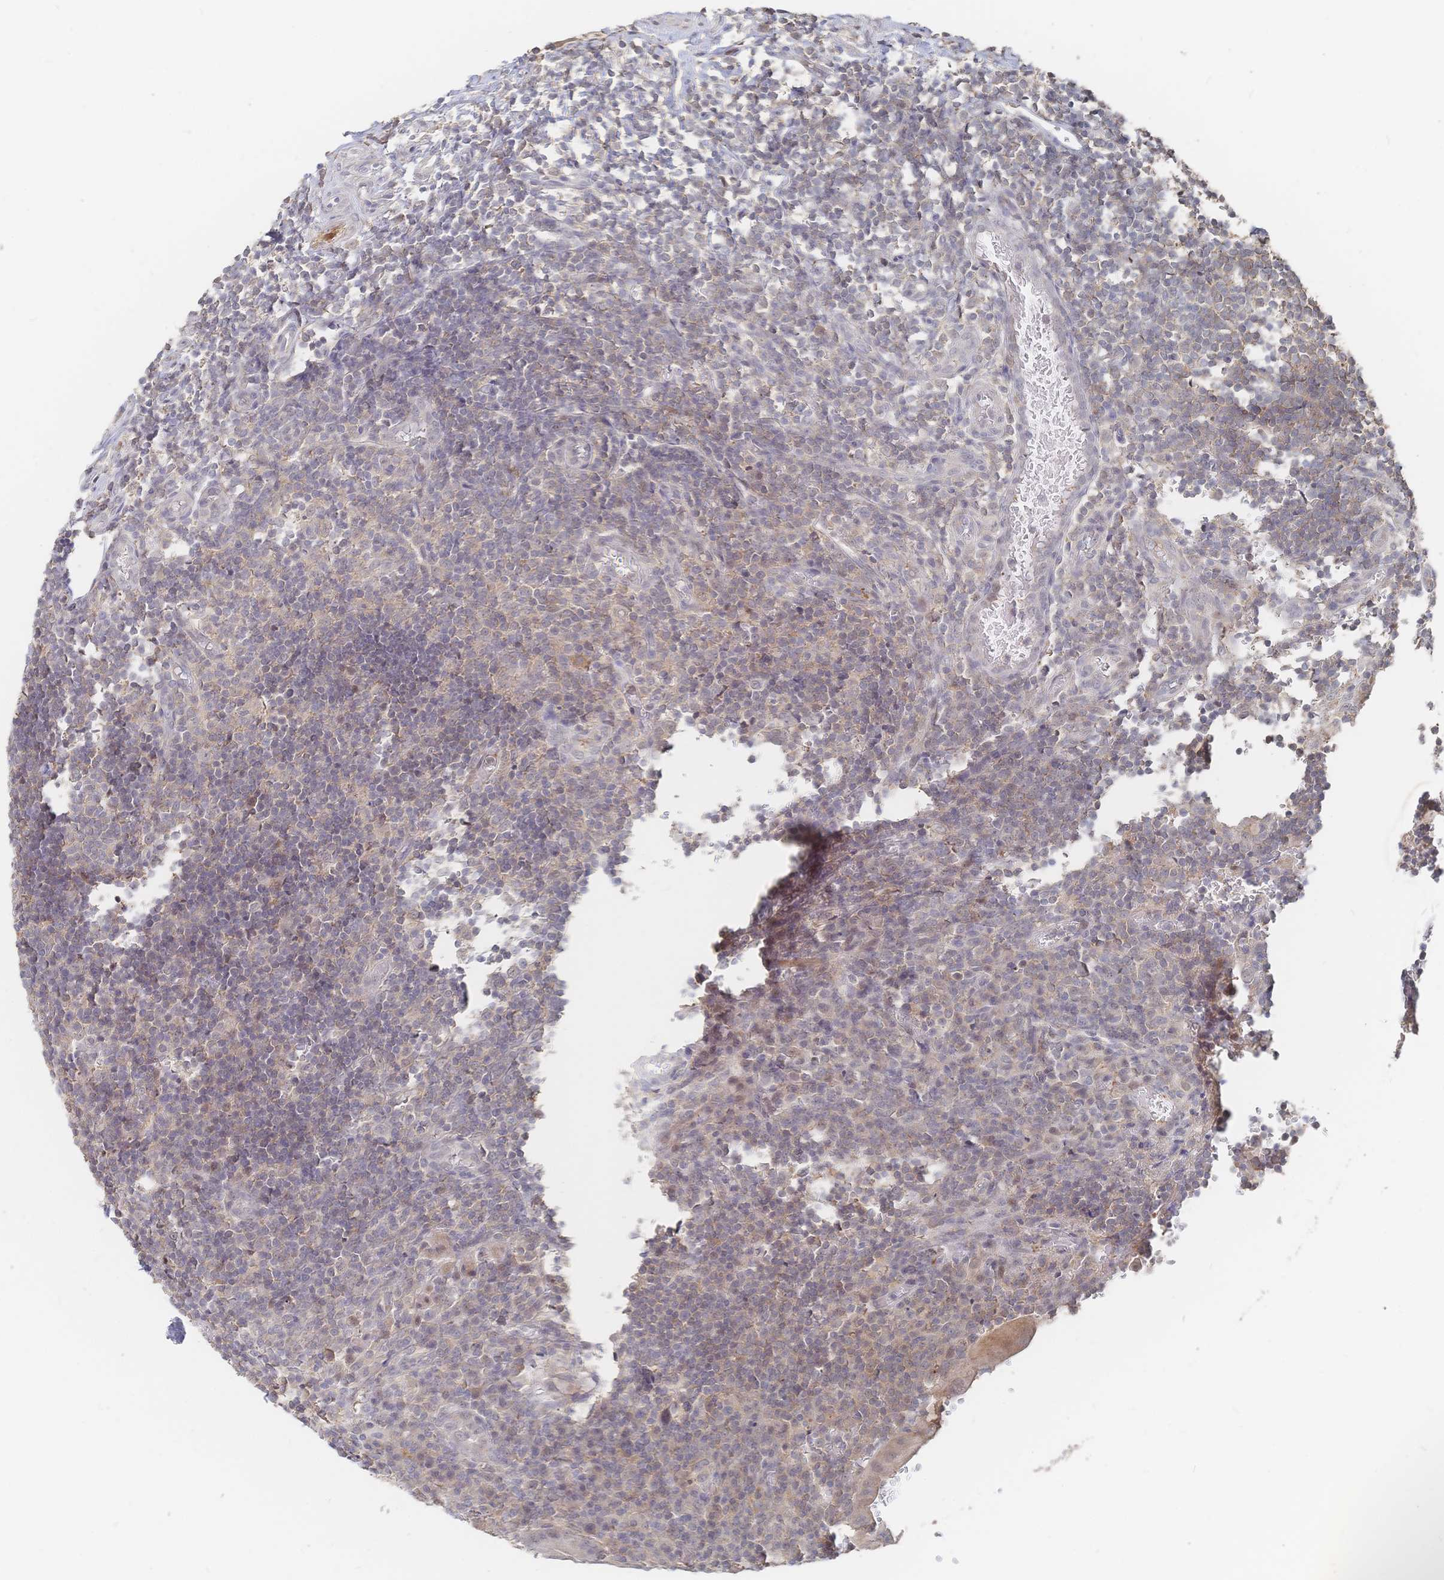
{"staining": {"intensity": "moderate", "quantity": "25%-75%", "location": "cytoplasmic/membranous"}, "tissue": "appendix", "cell_type": "Glandular cells", "image_type": "normal", "snomed": [{"axis": "morphology", "description": "Normal tissue, NOS"}, {"axis": "topography", "description": "Appendix"}], "caption": "A high-resolution image shows immunohistochemistry (IHC) staining of benign appendix, which demonstrates moderate cytoplasmic/membranous positivity in about 25%-75% of glandular cells. The protein is shown in brown color, while the nuclei are stained blue.", "gene": "LRP5", "patient": {"sex": "male", "age": 18}}